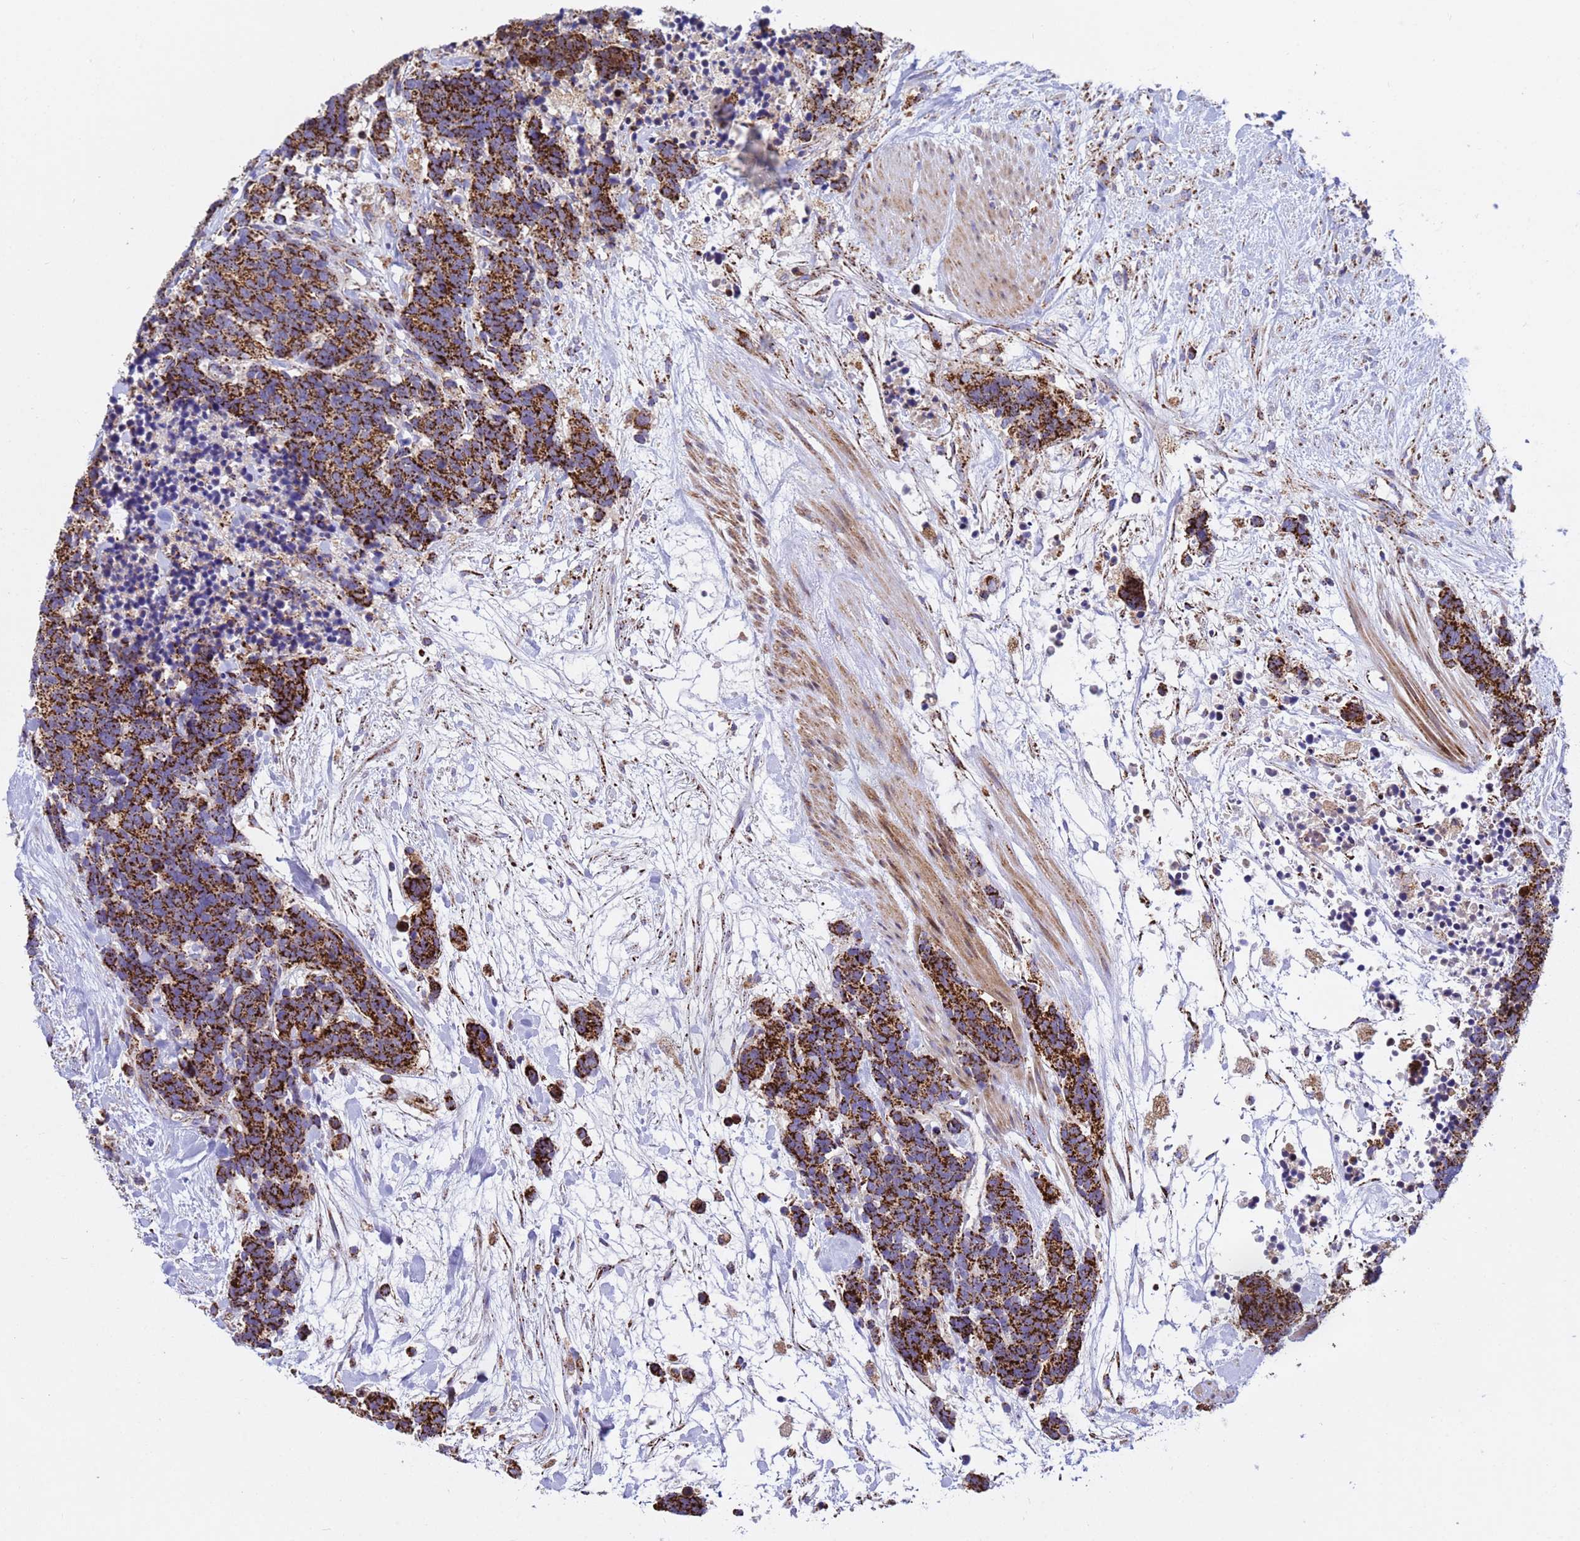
{"staining": {"intensity": "strong", "quantity": ">75%", "location": "cytoplasmic/membranous"}, "tissue": "carcinoid", "cell_type": "Tumor cells", "image_type": "cancer", "snomed": [{"axis": "morphology", "description": "Carcinoma, NOS"}, {"axis": "morphology", "description": "Carcinoid, malignant, NOS"}, {"axis": "topography", "description": "Prostate"}], "caption": "Immunohistochemical staining of human malignant carcinoid displays high levels of strong cytoplasmic/membranous positivity in approximately >75% of tumor cells. Nuclei are stained in blue.", "gene": "TUBGCP3", "patient": {"sex": "male", "age": 57}}